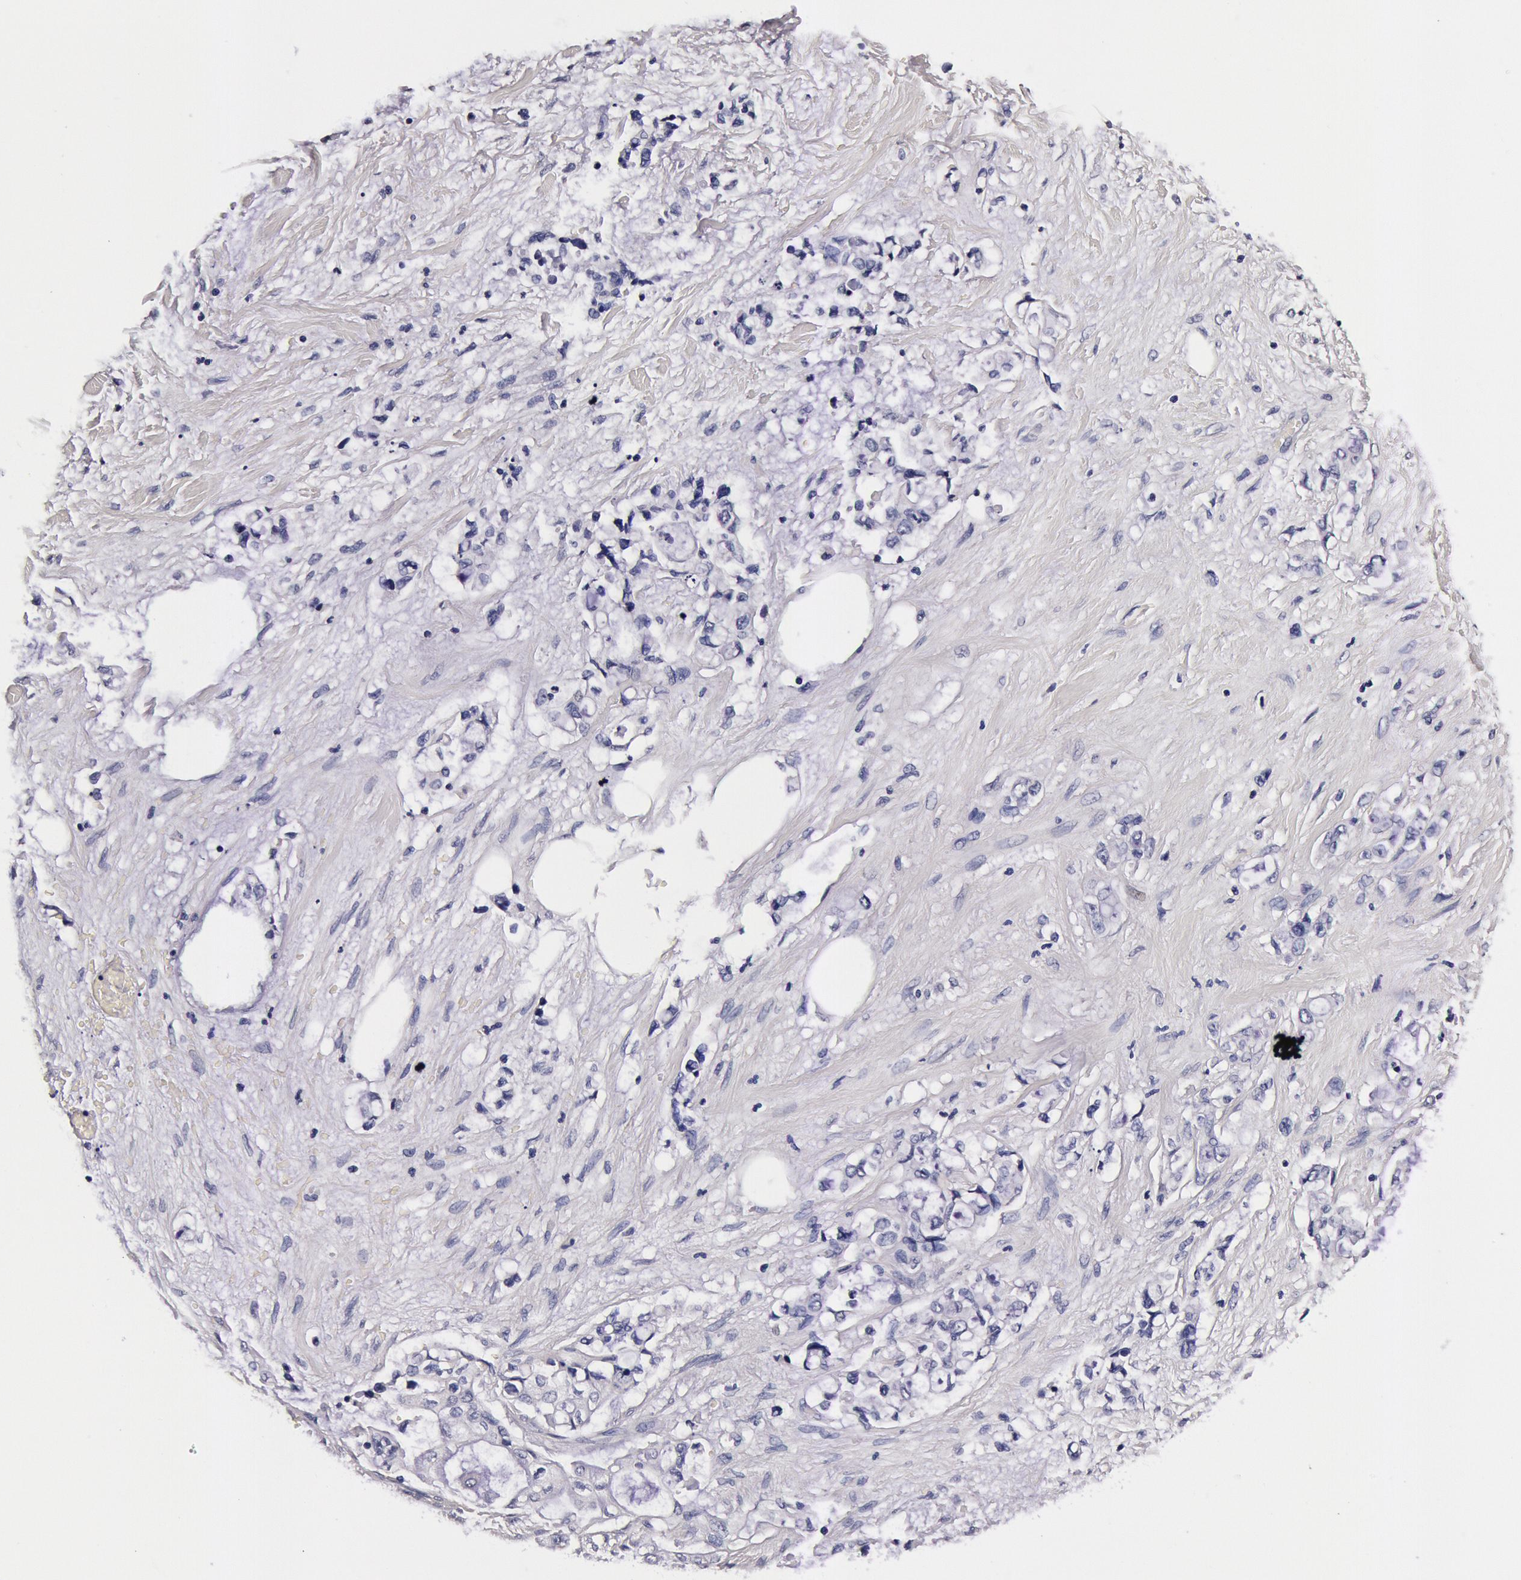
{"staining": {"intensity": "negative", "quantity": "none", "location": "none"}, "tissue": "pancreatic cancer", "cell_type": "Tumor cells", "image_type": "cancer", "snomed": [{"axis": "morphology", "description": "Adenocarcinoma, NOS"}, {"axis": "topography", "description": "Pancreas"}], "caption": "Tumor cells show no significant staining in pancreatic cancer.", "gene": "CCDC22", "patient": {"sex": "female", "age": 70}}